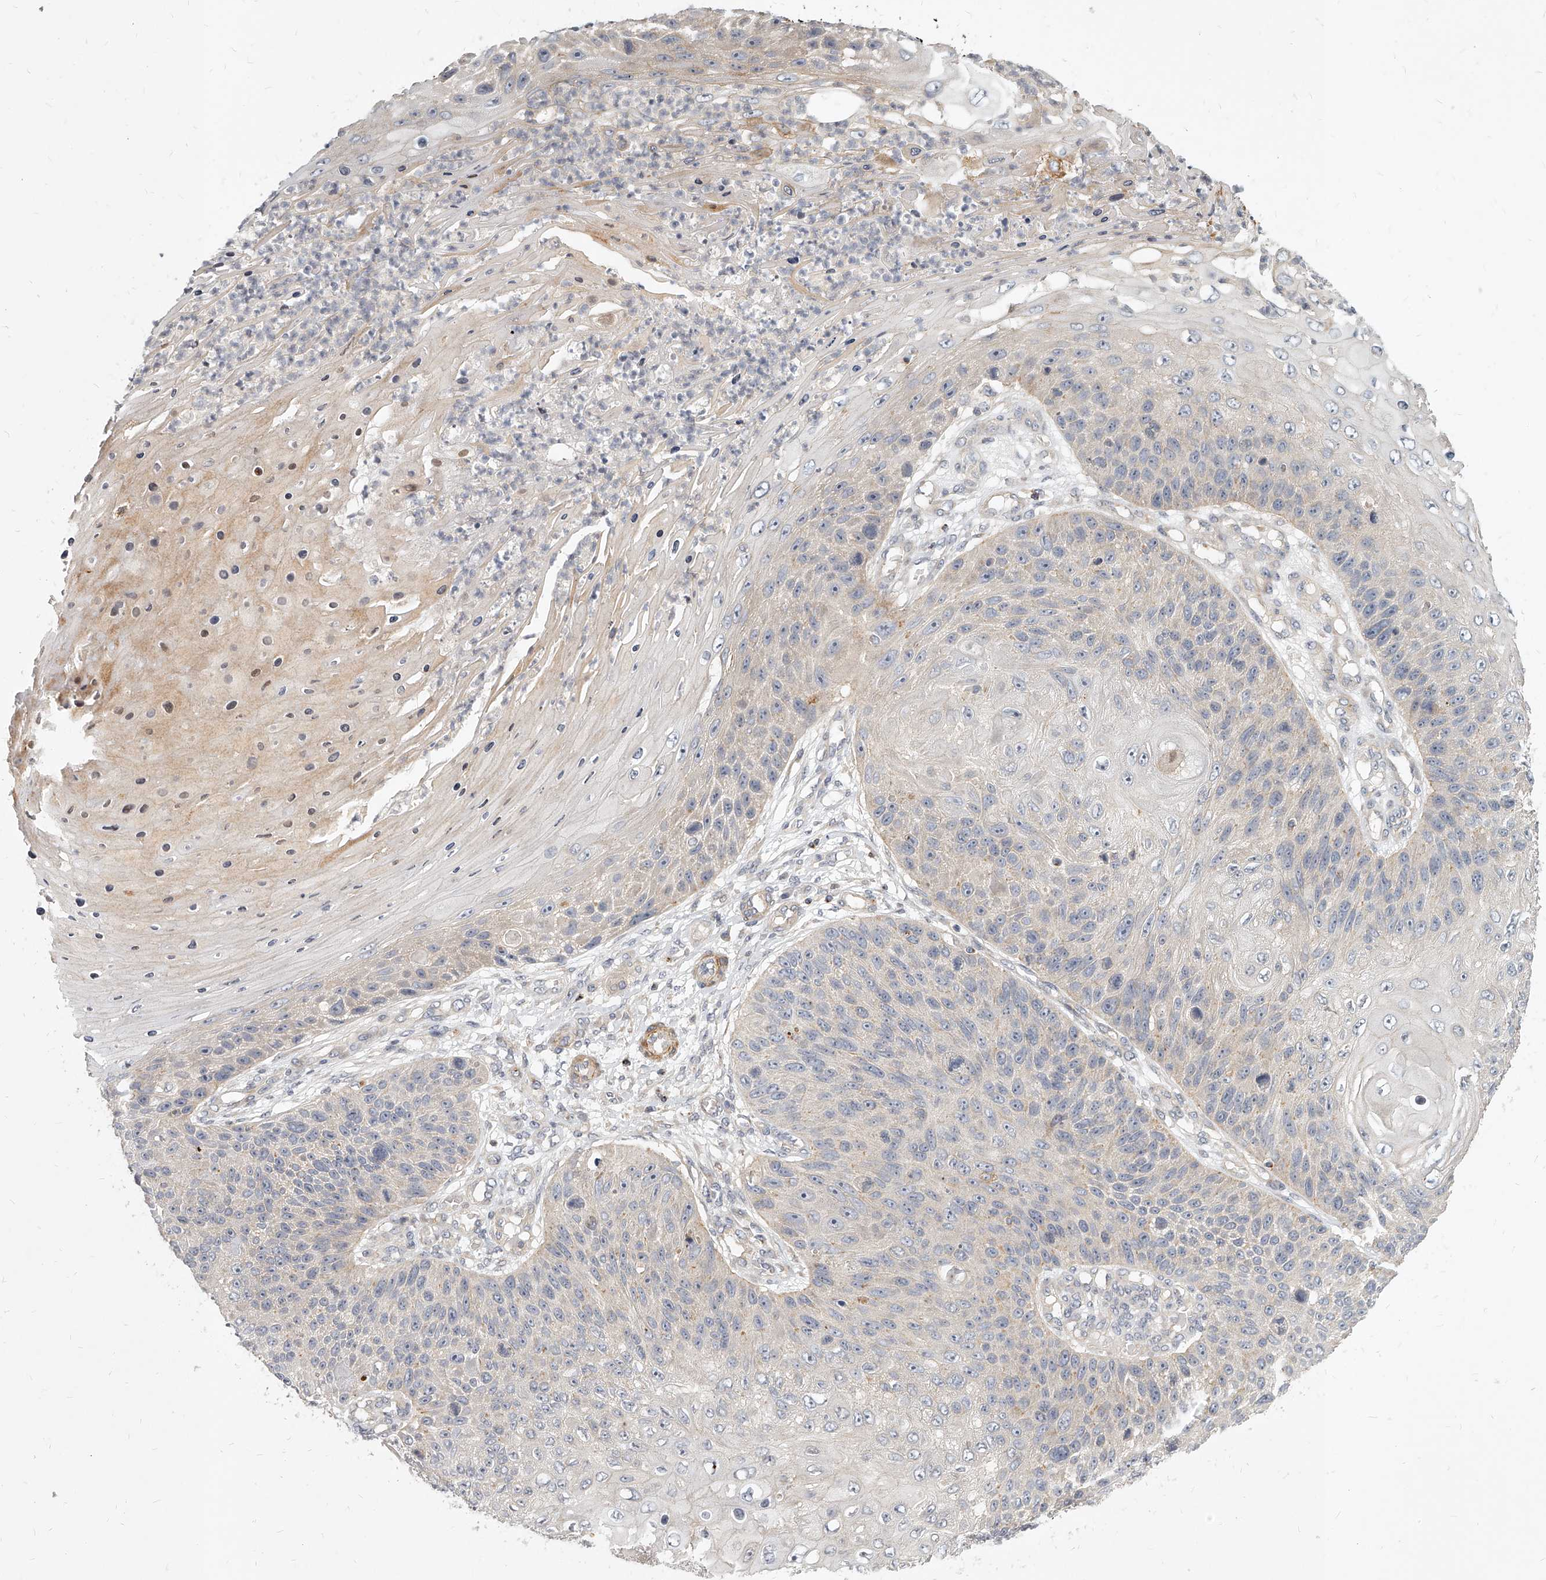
{"staining": {"intensity": "negative", "quantity": "none", "location": "none"}, "tissue": "skin cancer", "cell_type": "Tumor cells", "image_type": "cancer", "snomed": [{"axis": "morphology", "description": "Squamous cell carcinoma, NOS"}, {"axis": "topography", "description": "Skin"}], "caption": "Immunohistochemistry (IHC) micrograph of skin cancer stained for a protein (brown), which demonstrates no staining in tumor cells. (DAB IHC visualized using brightfield microscopy, high magnification).", "gene": "SLC37A1", "patient": {"sex": "female", "age": 88}}